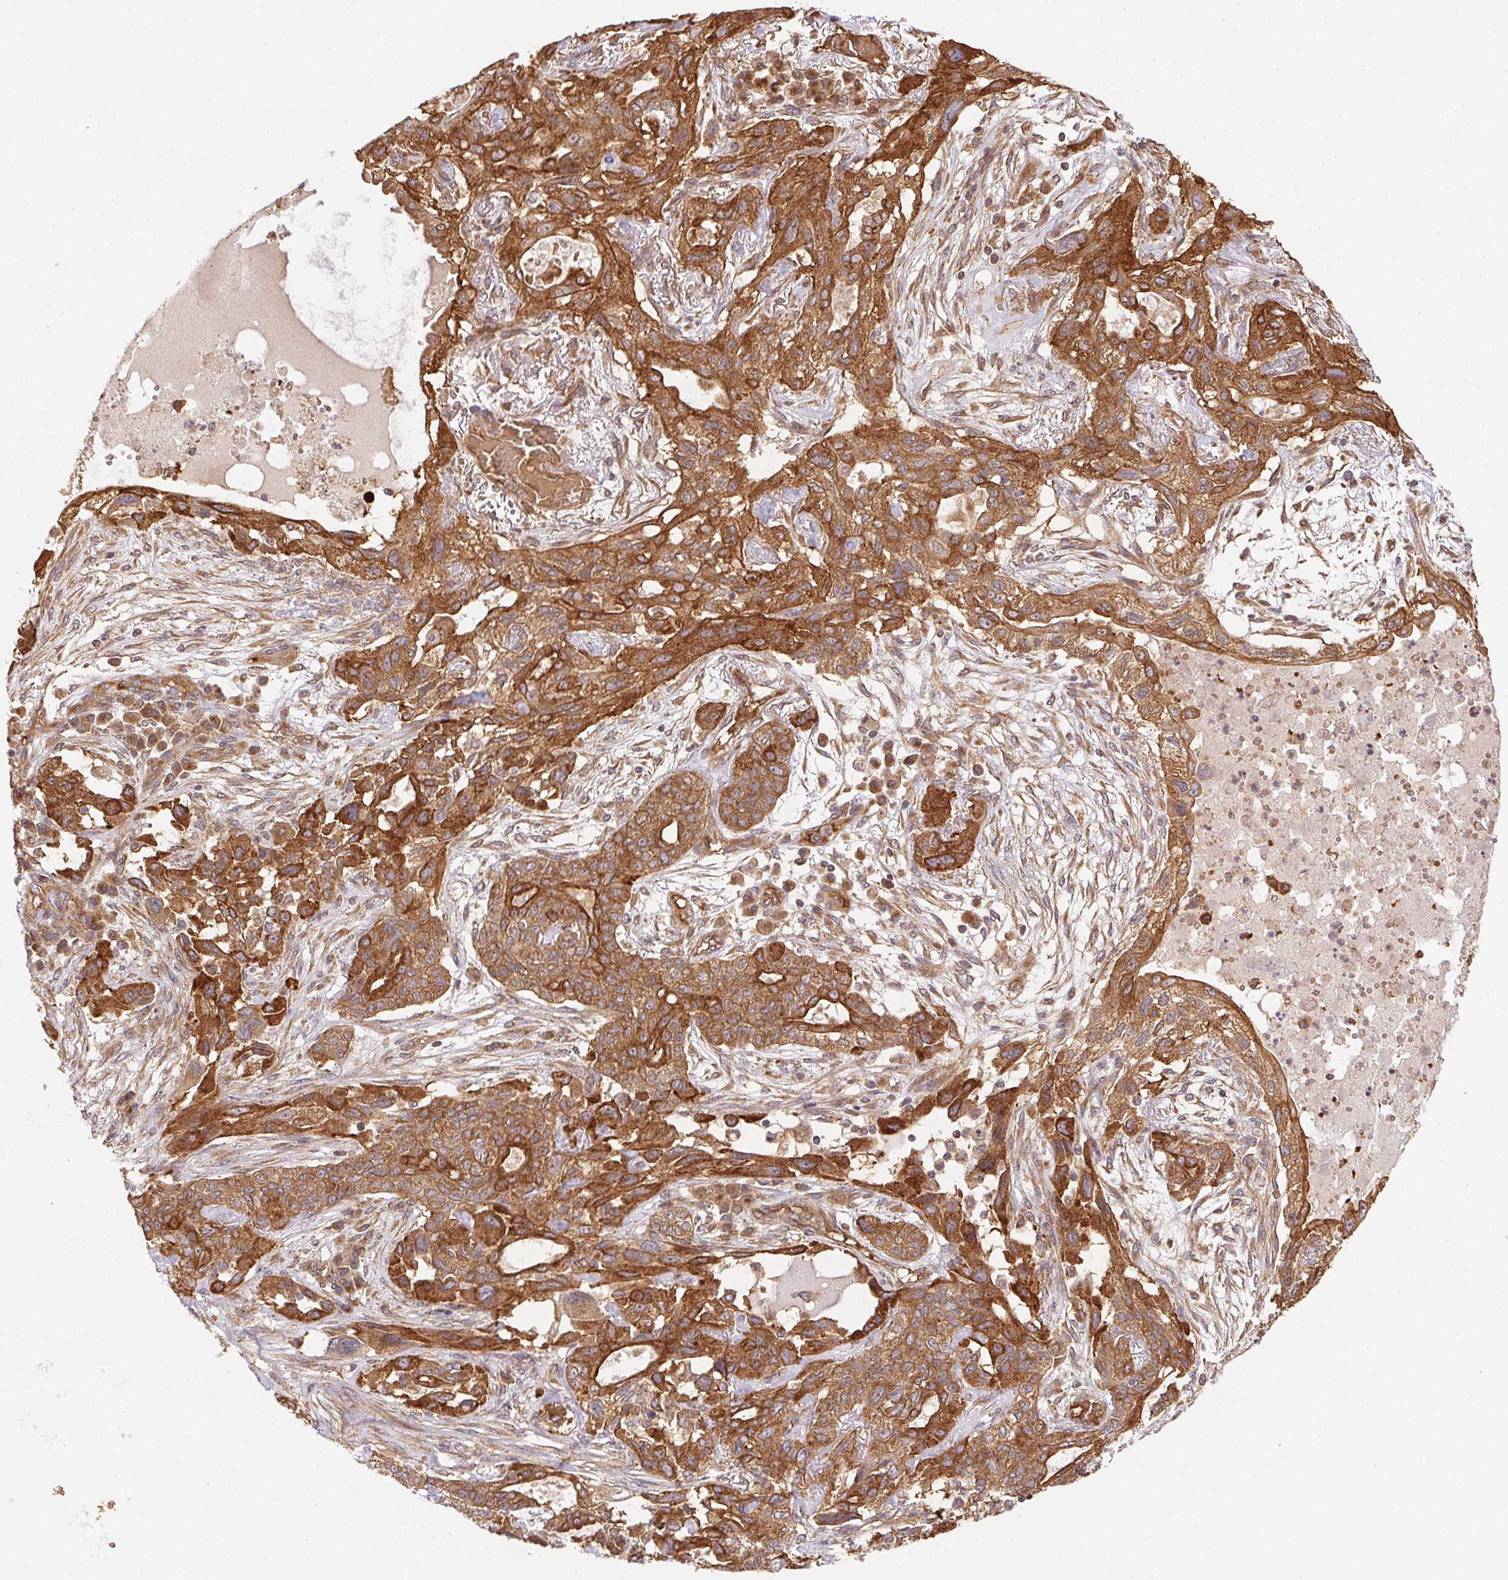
{"staining": {"intensity": "strong", "quantity": ">75%", "location": "cytoplasmic/membranous"}, "tissue": "lung cancer", "cell_type": "Tumor cells", "image_type": "cancer", "snomed": [{"axis": "morphology", "description": "Squamous cell carcinoma, NOS"}, {"axis": "topography", "description": "Lung"}], "caption": "Protein staining demonstrates strong cytoplasmic/membranous positivity in approximately >75% of tumor cells in lung squamous cell carcinoma. (DAB IHC with brightfield microscopy, high magnification).", "gene": "USE1", "patient": {"sex": "female", "age": 70}}